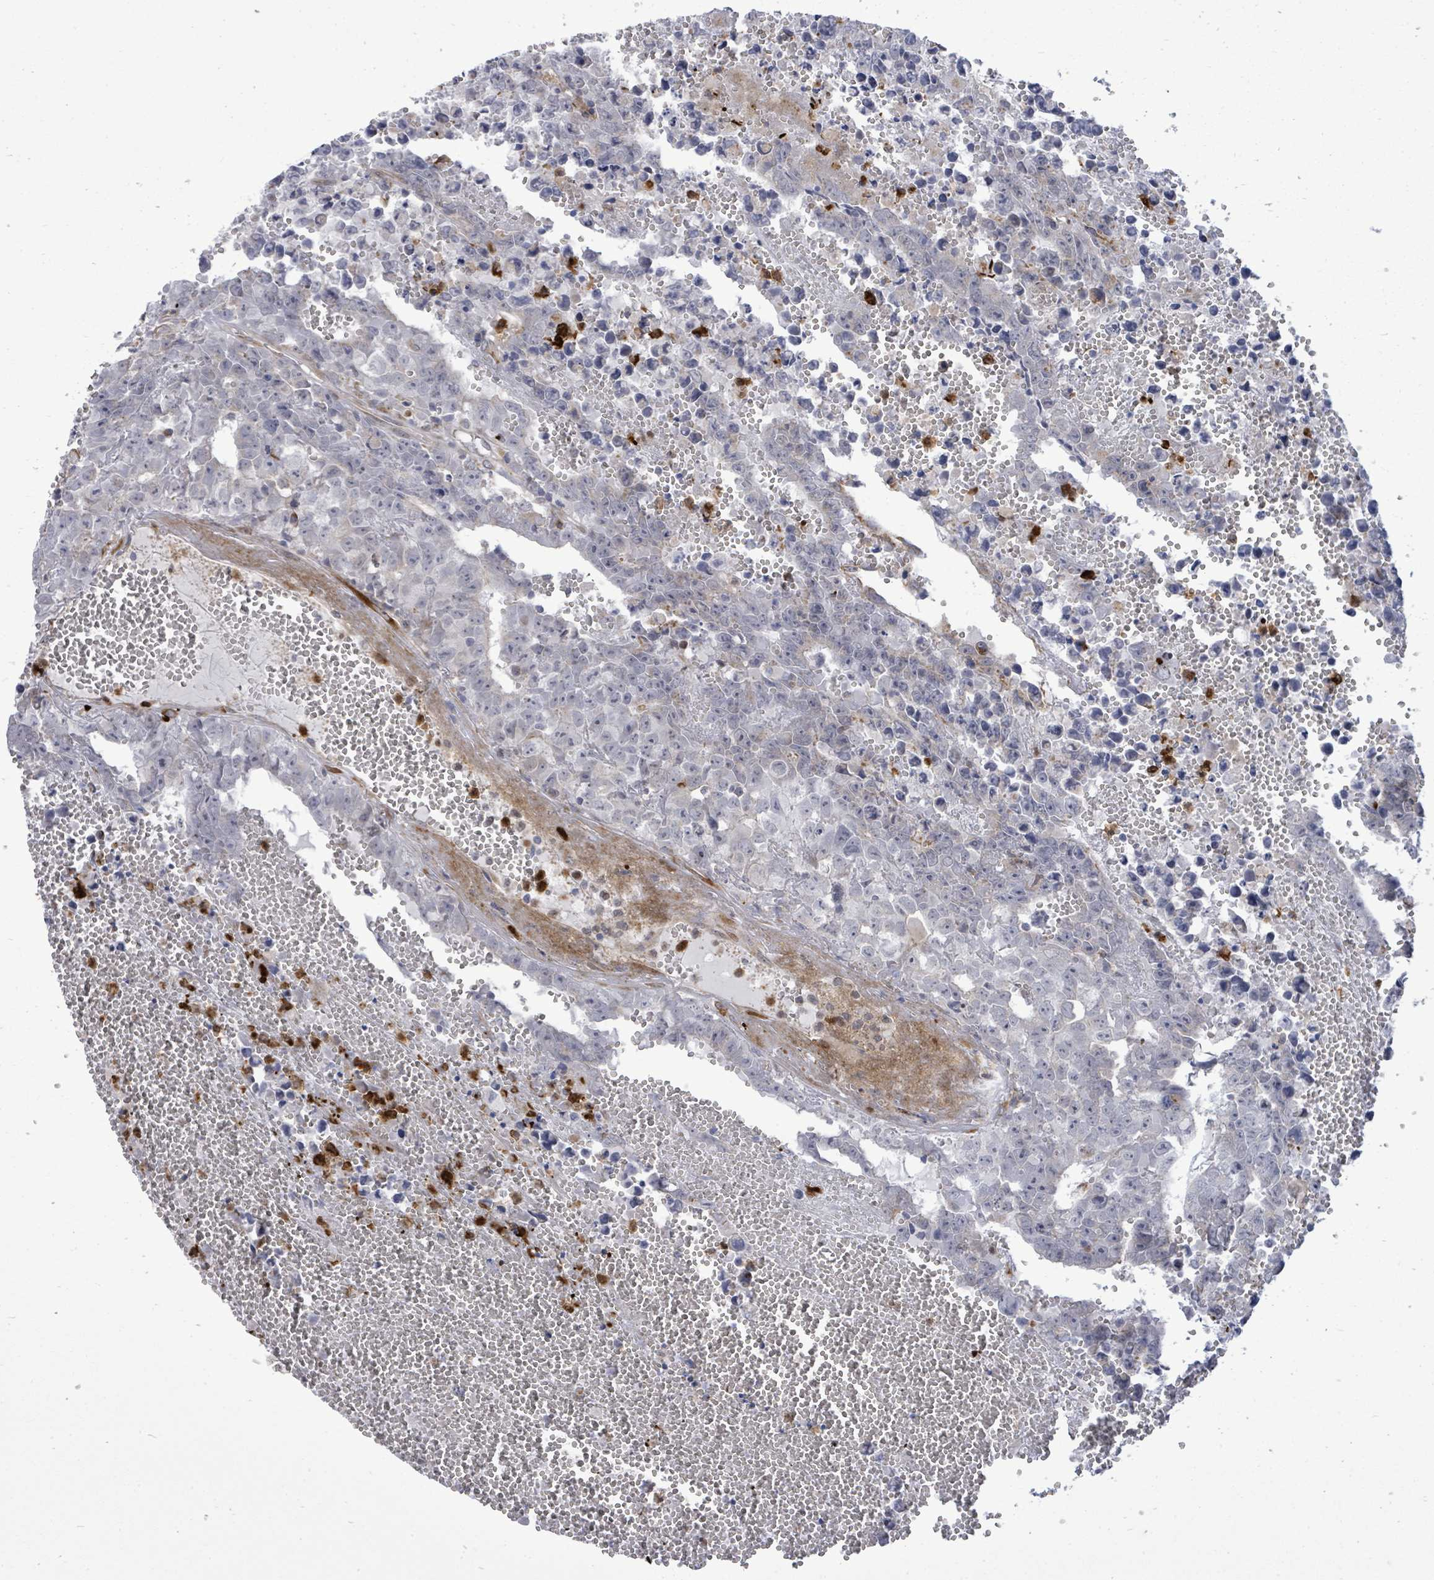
{"staining": {"intensity": "negative", "quantity": "none", "location": "none"}, "tissue": "testis cancer", "cell_type": "Tumor cells", "image_type": "cancer", "snomed": [{"axis": "morphology", "description": "Carcinoma, Embryonal, NOS"}, {"axis": "topography", "description": "Testis"}], "caption": "Immunohistochemical staining of testis cancer exhibits no significant positivity in tumor cells.", "gene": "SAR1A", "patient": {"sex": "male", "age": 25}}